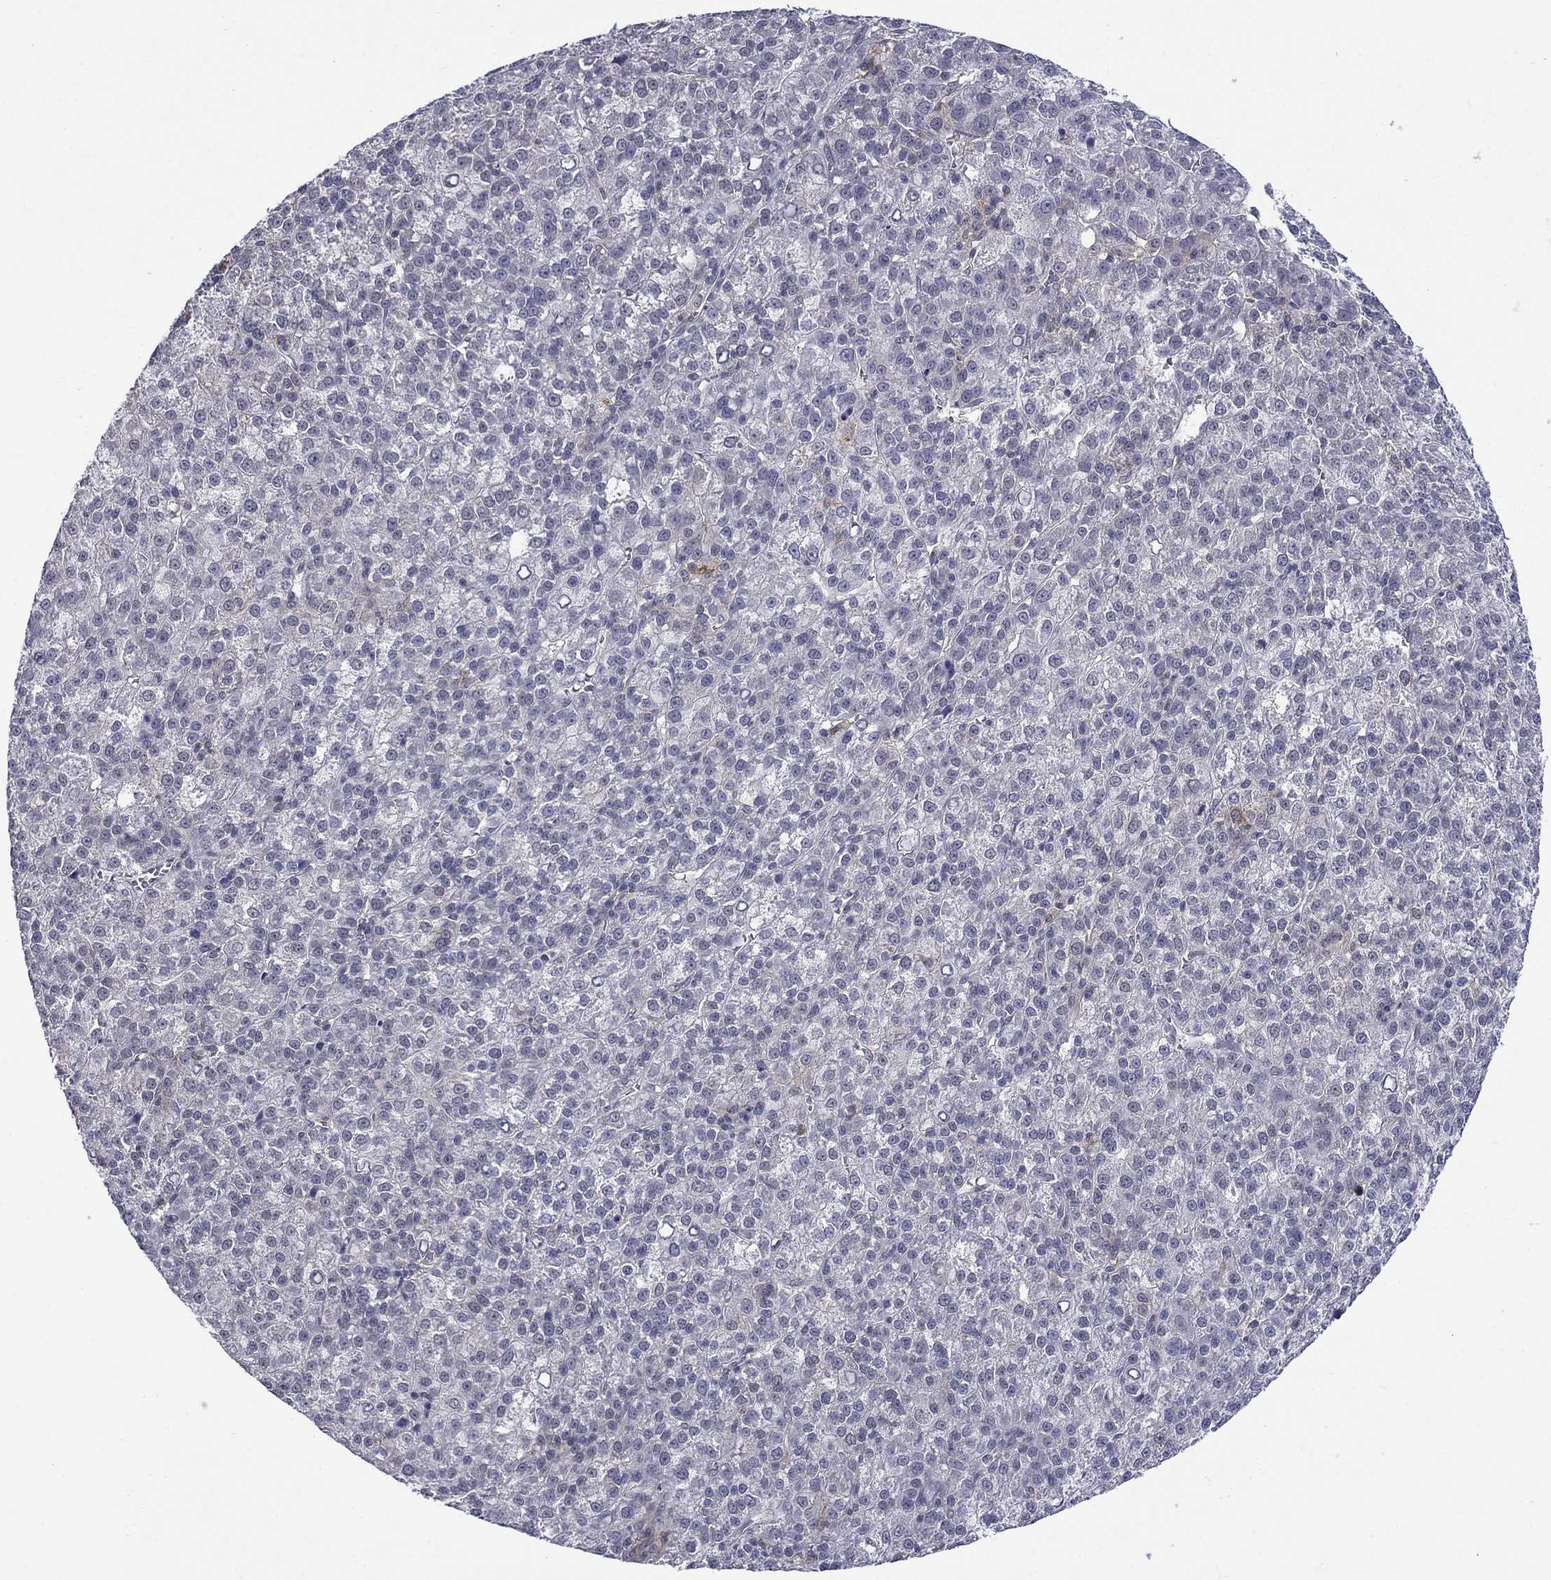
{"staining": {"intensity": "moderate", "quantity": "<25%", "location": "cytoplasmic/membranous"}, "tissue": "liver cancer", "cell_type": "Tumor cells", "image_type": "cancer", "snomed": [{"axis": "morphology", "description": "Carcinoma, Hepatocellular, NOS"}, {"axis": "topography", "description": "Liver"}], "caption": "This image reveals liver cancer stained with immunohistochemistry (IHC) to label a protein in brown. The cytoplasmic/membranous of tumor cells show moderate positivity for the protein. Nuclei are counter-stained blue.", "gene": "PCBP3", "patient": {"sex": "female", "age": 60}}